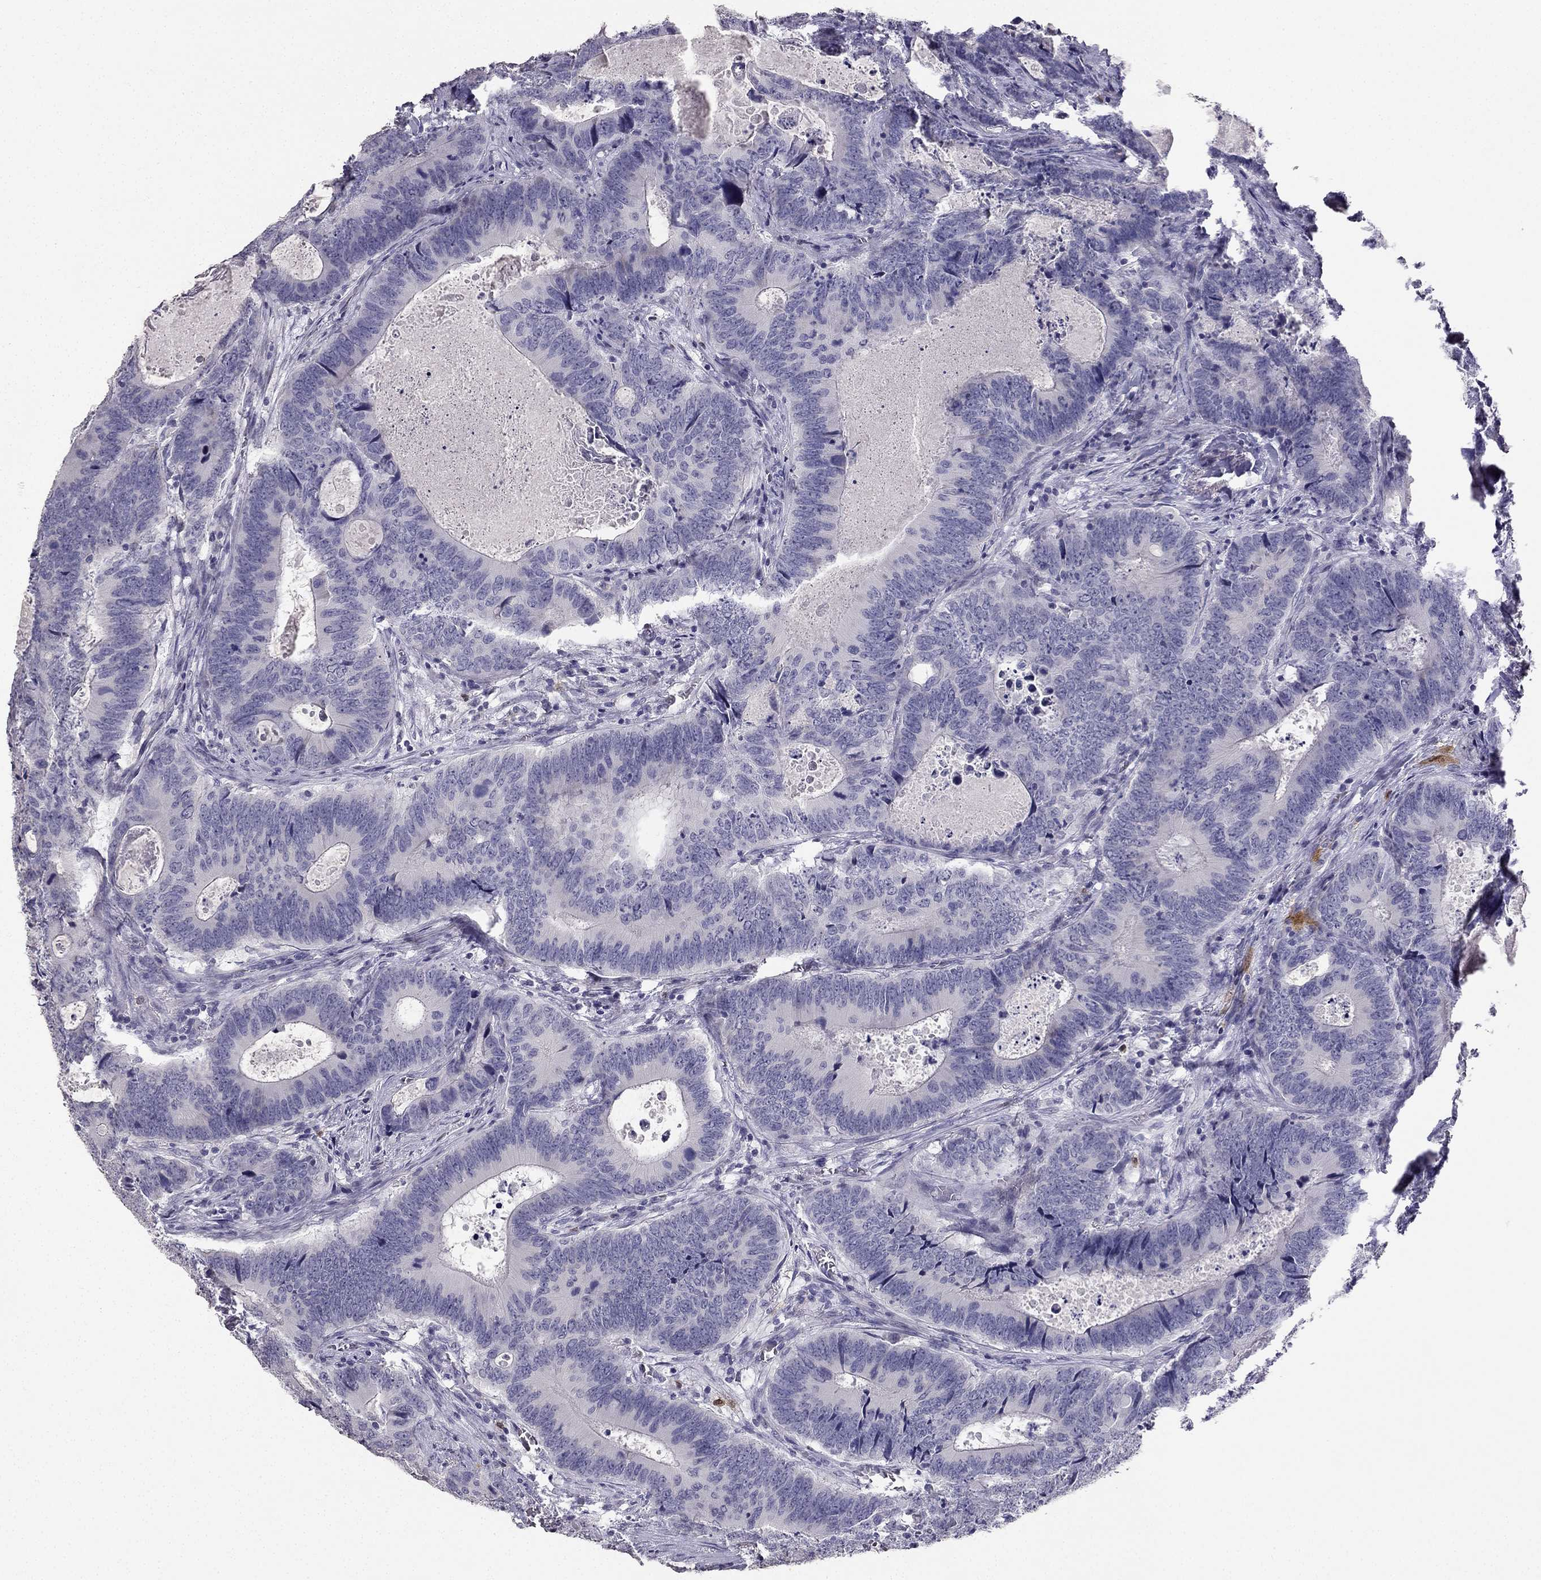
{"staining": {"intensity": "negative", "quantity": "none", "location": "none"}, "tissue": "colorectal cancer", "cell_type": "Tumor cells", "image_type": "cancer", "snomed": [{"axis": "morphology", "description": "Adenocarcinoma, NOS"}, {"axis": "topography", "description": "Colon"}], "caption": "High power microscopy micrograph of an IHC photomicrograph of adenocarcinoma (colorectal), revealing no significant expression in tumor cells.", "gene": "CALB2", "patient": {"sex": "female", "age": 82}}